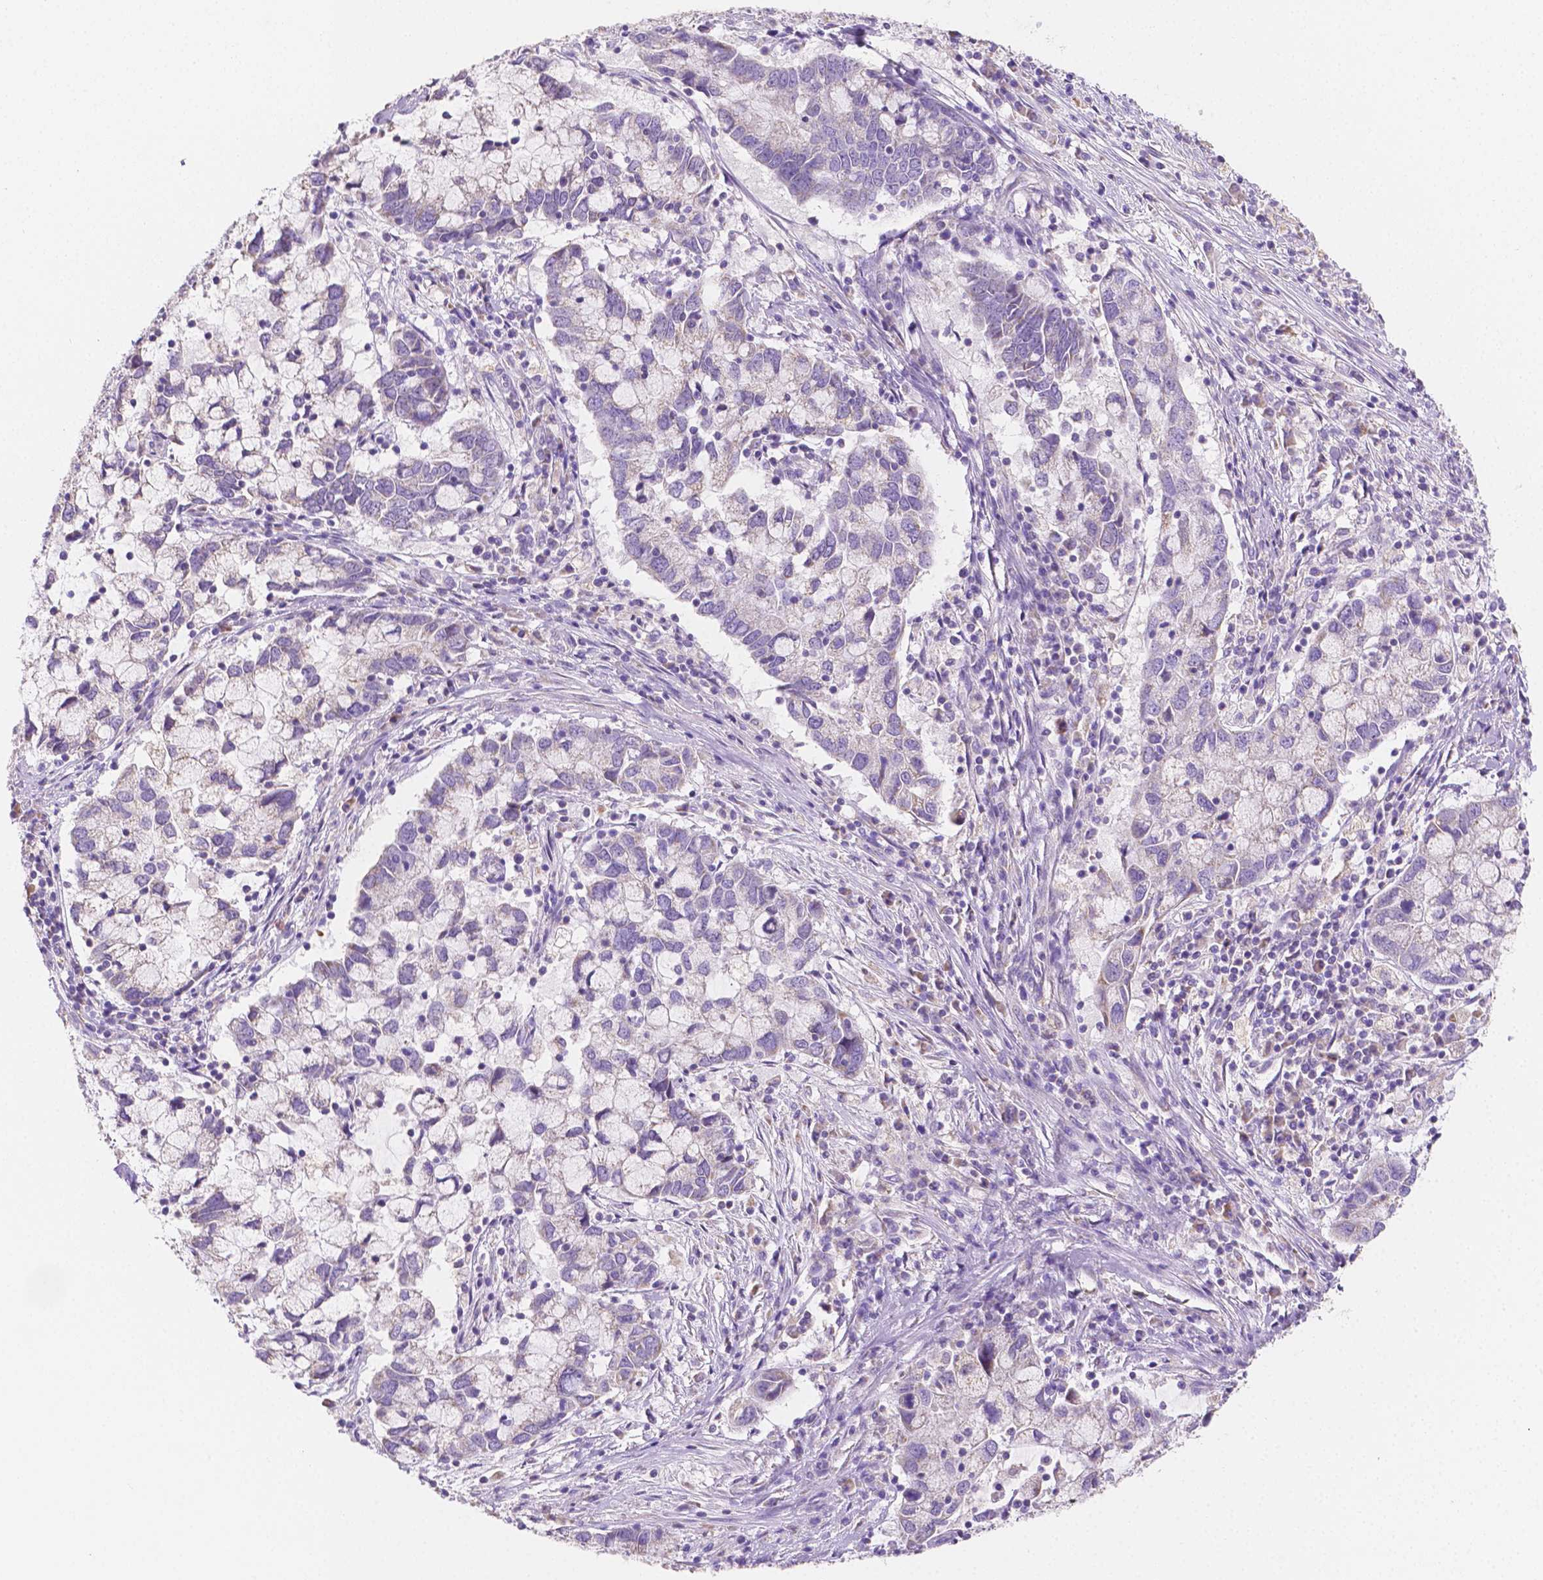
{"staining": {"intensity": "negative", "quantity": "none", "location": "none"}, "tissue": "cervical cancer", "cell_type": "Tumor cells", "image_type": "cancer", "snomed": [{"axis": "morphology", "description": "Adenocarcinoma, NOS"}, {"axis": "topography", "description": "Cervix"}], "caption": "This is an immunohistochemistry (IHC) image of cervical cancer. There is no expression in tumor cells.", "gene": "TMEM130", "patient": {"sex": "female", "age": 40}}